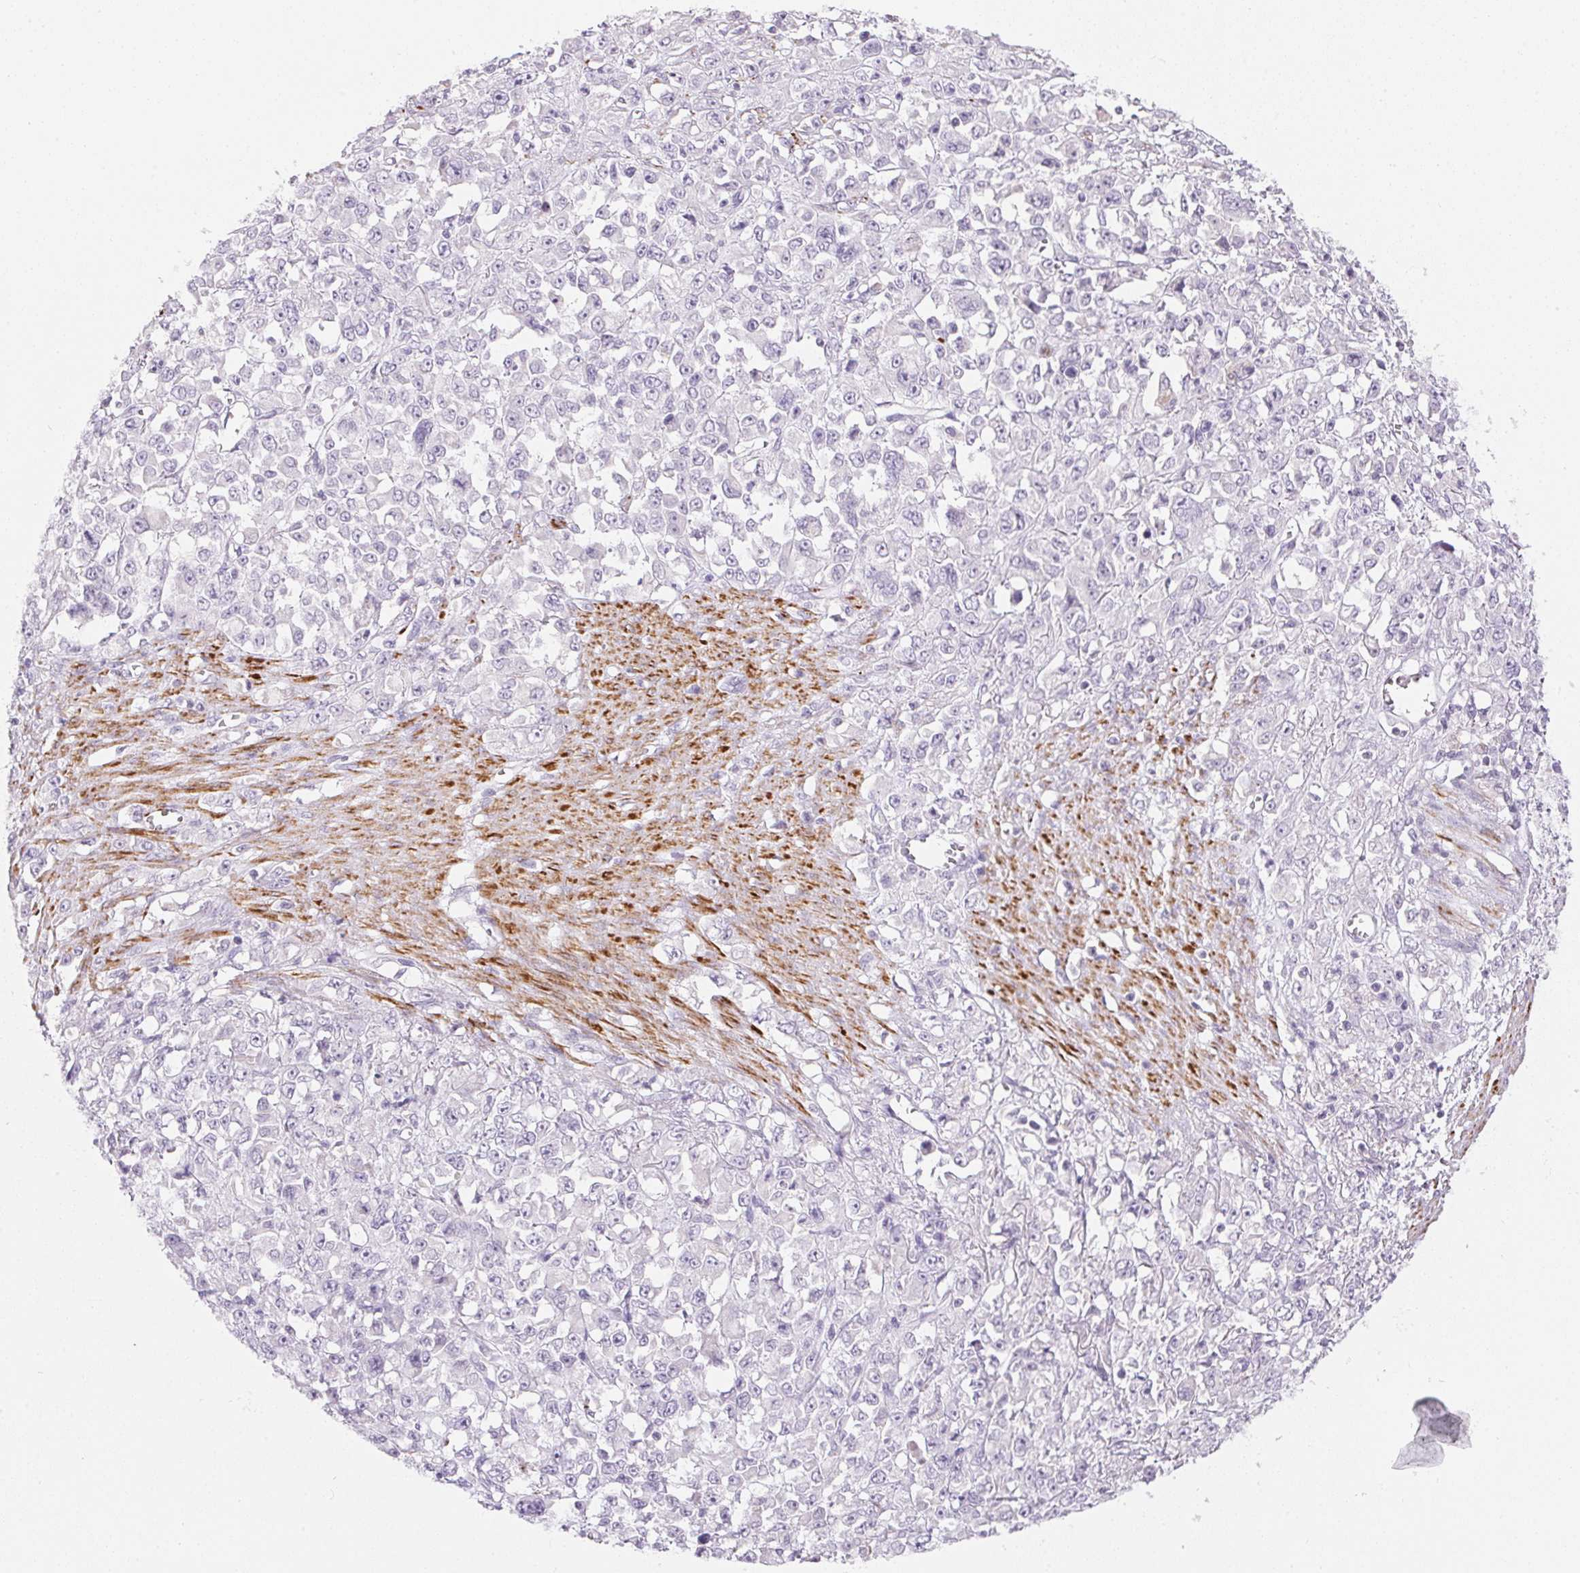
{"staining": {"intensity": "negative", "quantity": "none", "location": "none"}, "tissue": "stomach cancer", "cell_type": "Tumor cells", "image_type": "cancer", "snomed": [{"axis": "morphology", "description": "Adenocarcinoma, NOS"}, {"axis": "topography", "description": "Stomach"}], "caption": "The immunohistochemistry image has no significant positivity in tumor cells of adenocarcinoma (stomach) tissue.", "gene": "ECPAS", "patient": {"sex": "female", "age": 76}}